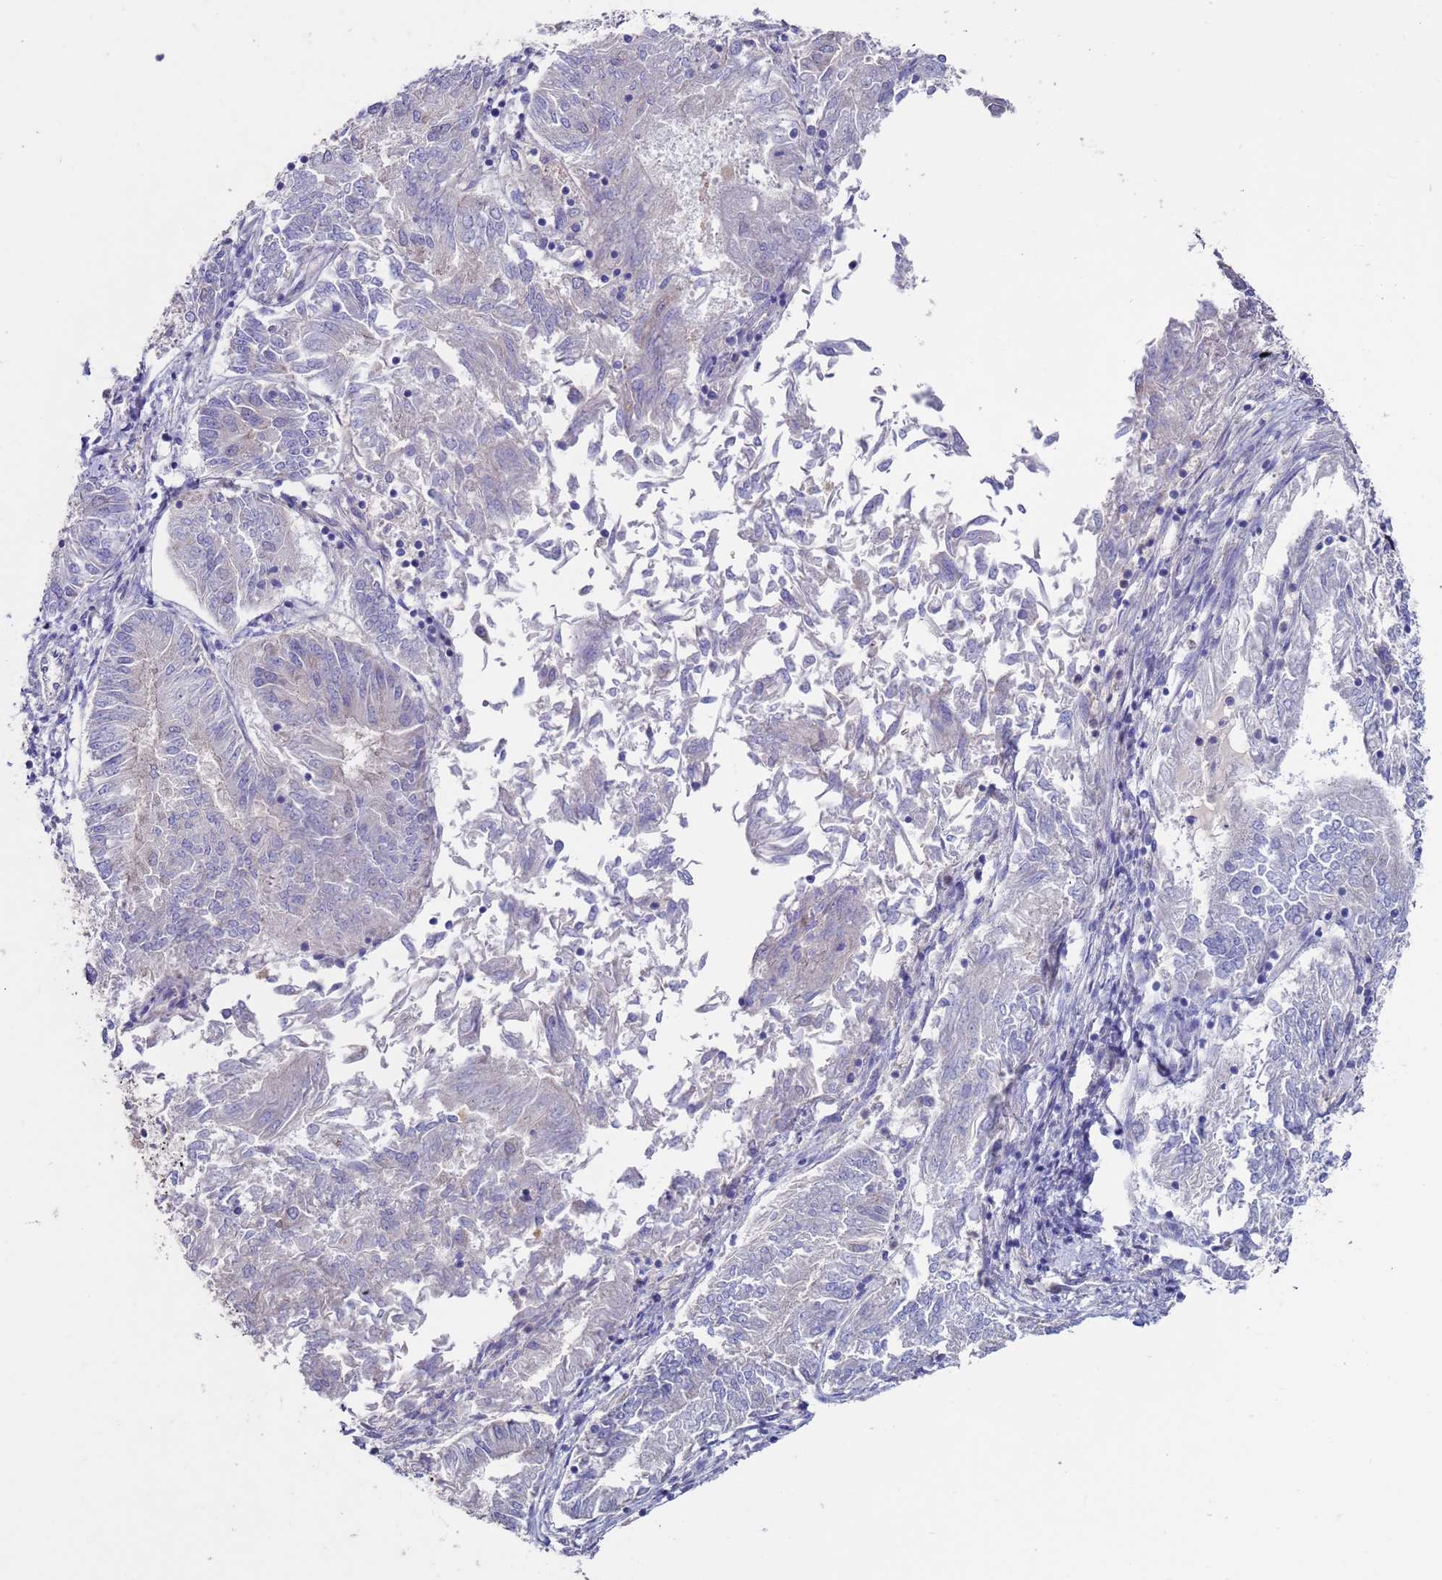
{"staining": {"intensity": "negative", "quantity": "none", "location": "none"}, "tissue": "endometrial cancer", "cell_type": "Tumor cells", "image_type": "cancer", "snomed": [{"axis": "morphology", "description": "Adenocarcinoma, NOS"}, {"axis": "topography", "description": "Endometrium"}], "caption": "IHC image of adenocarcinoma (endometrial) stained for a protein (brown), which reveals no staining in tumor cells.", "gene": "KRTCAP3", "patient": {"sex": "female", "age": 58}}